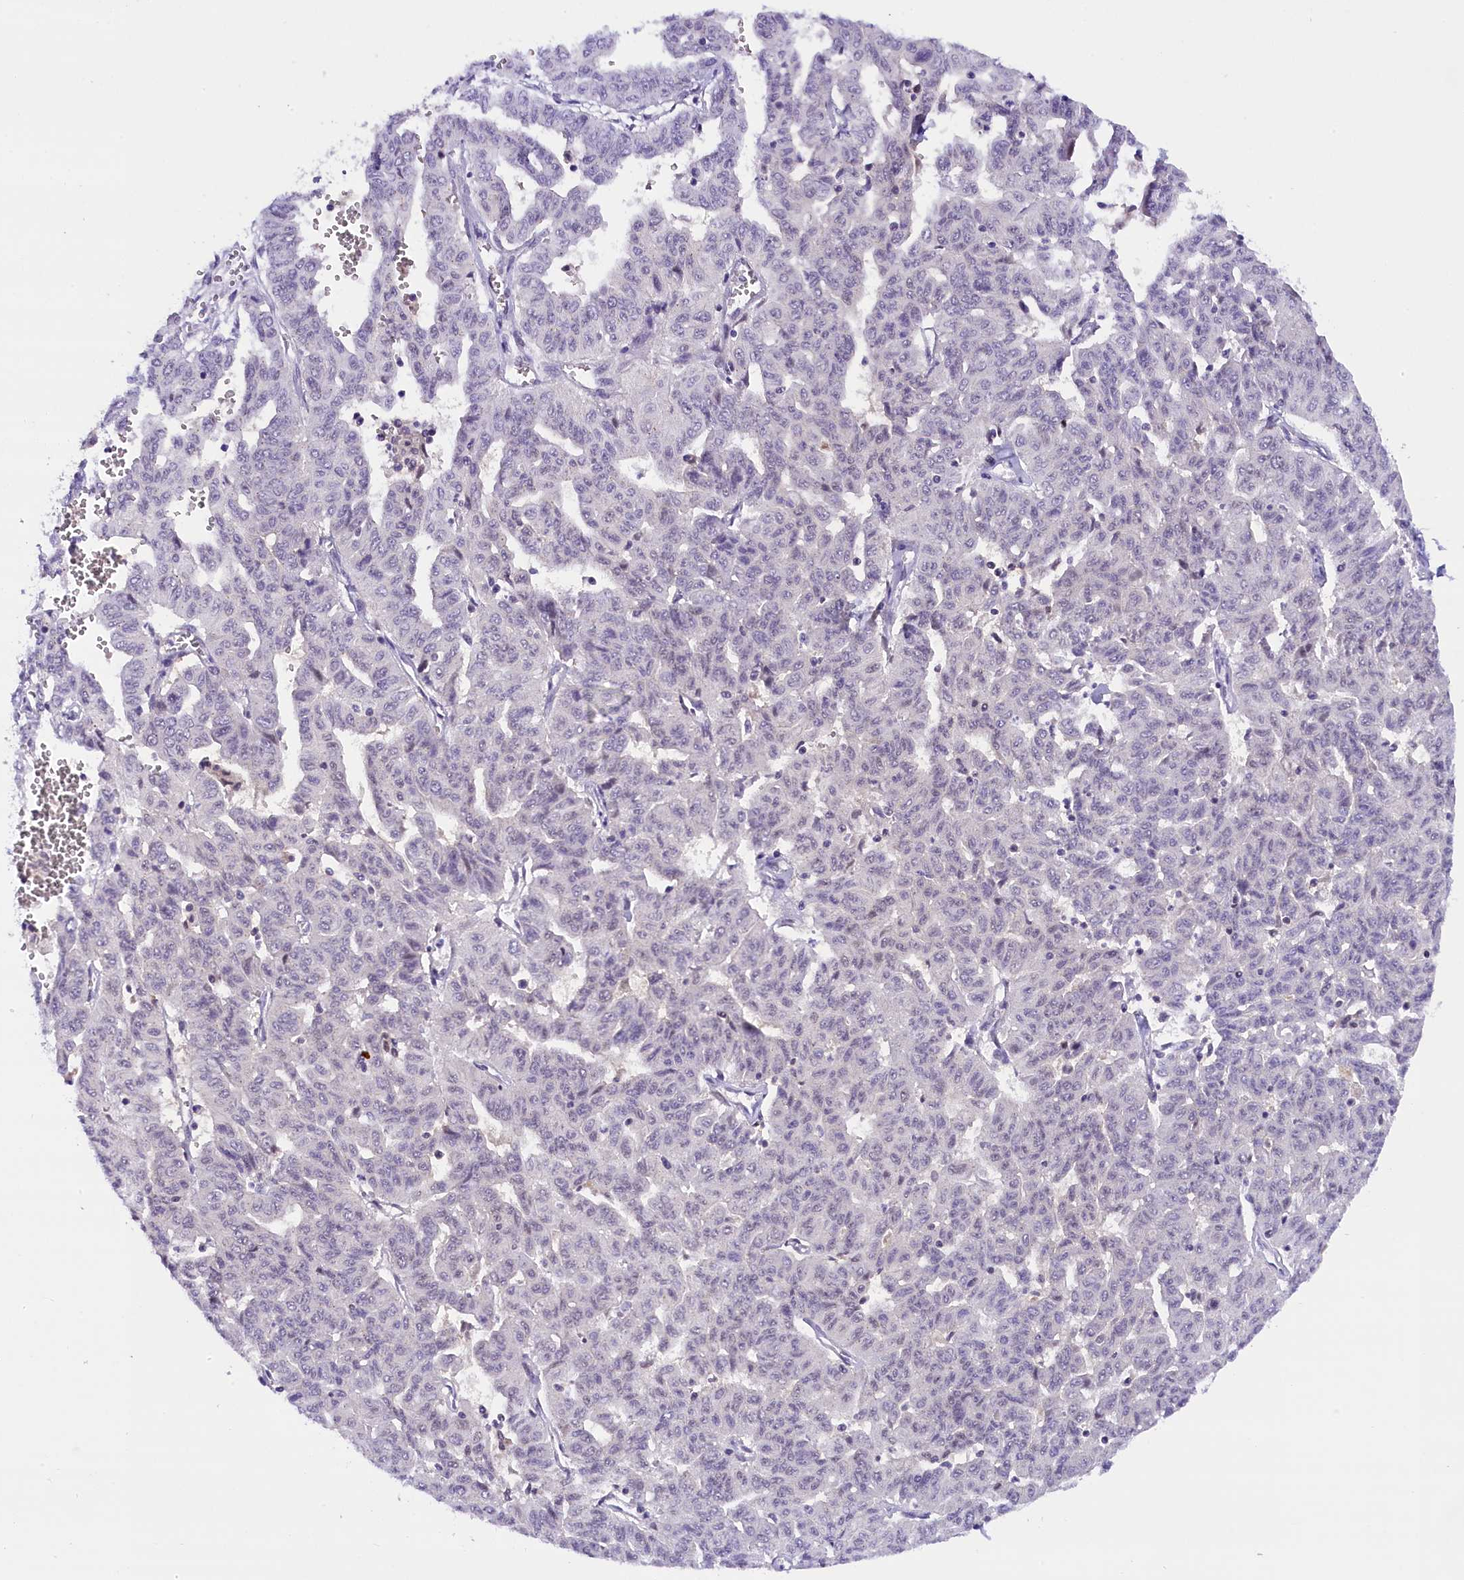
{"staining": {"intensity": "negative", "quantity": "none", "location": "none"}, "tissue": "liver cancer", "cell_type": "Tumor cells", "image_type": "cancer", "snomed": [{"axis": "morphology", "description": "Cholangiocarcinoma"}, {"axis": "topography", "description": "Liver"}], "caption": "This is a histopathology image of IHC staining of cholangiocarcinoma (liver), which shows no positivity in tumor cells.", "gene": "IQCN", "patient": {"sex": "female", "age": 77}}